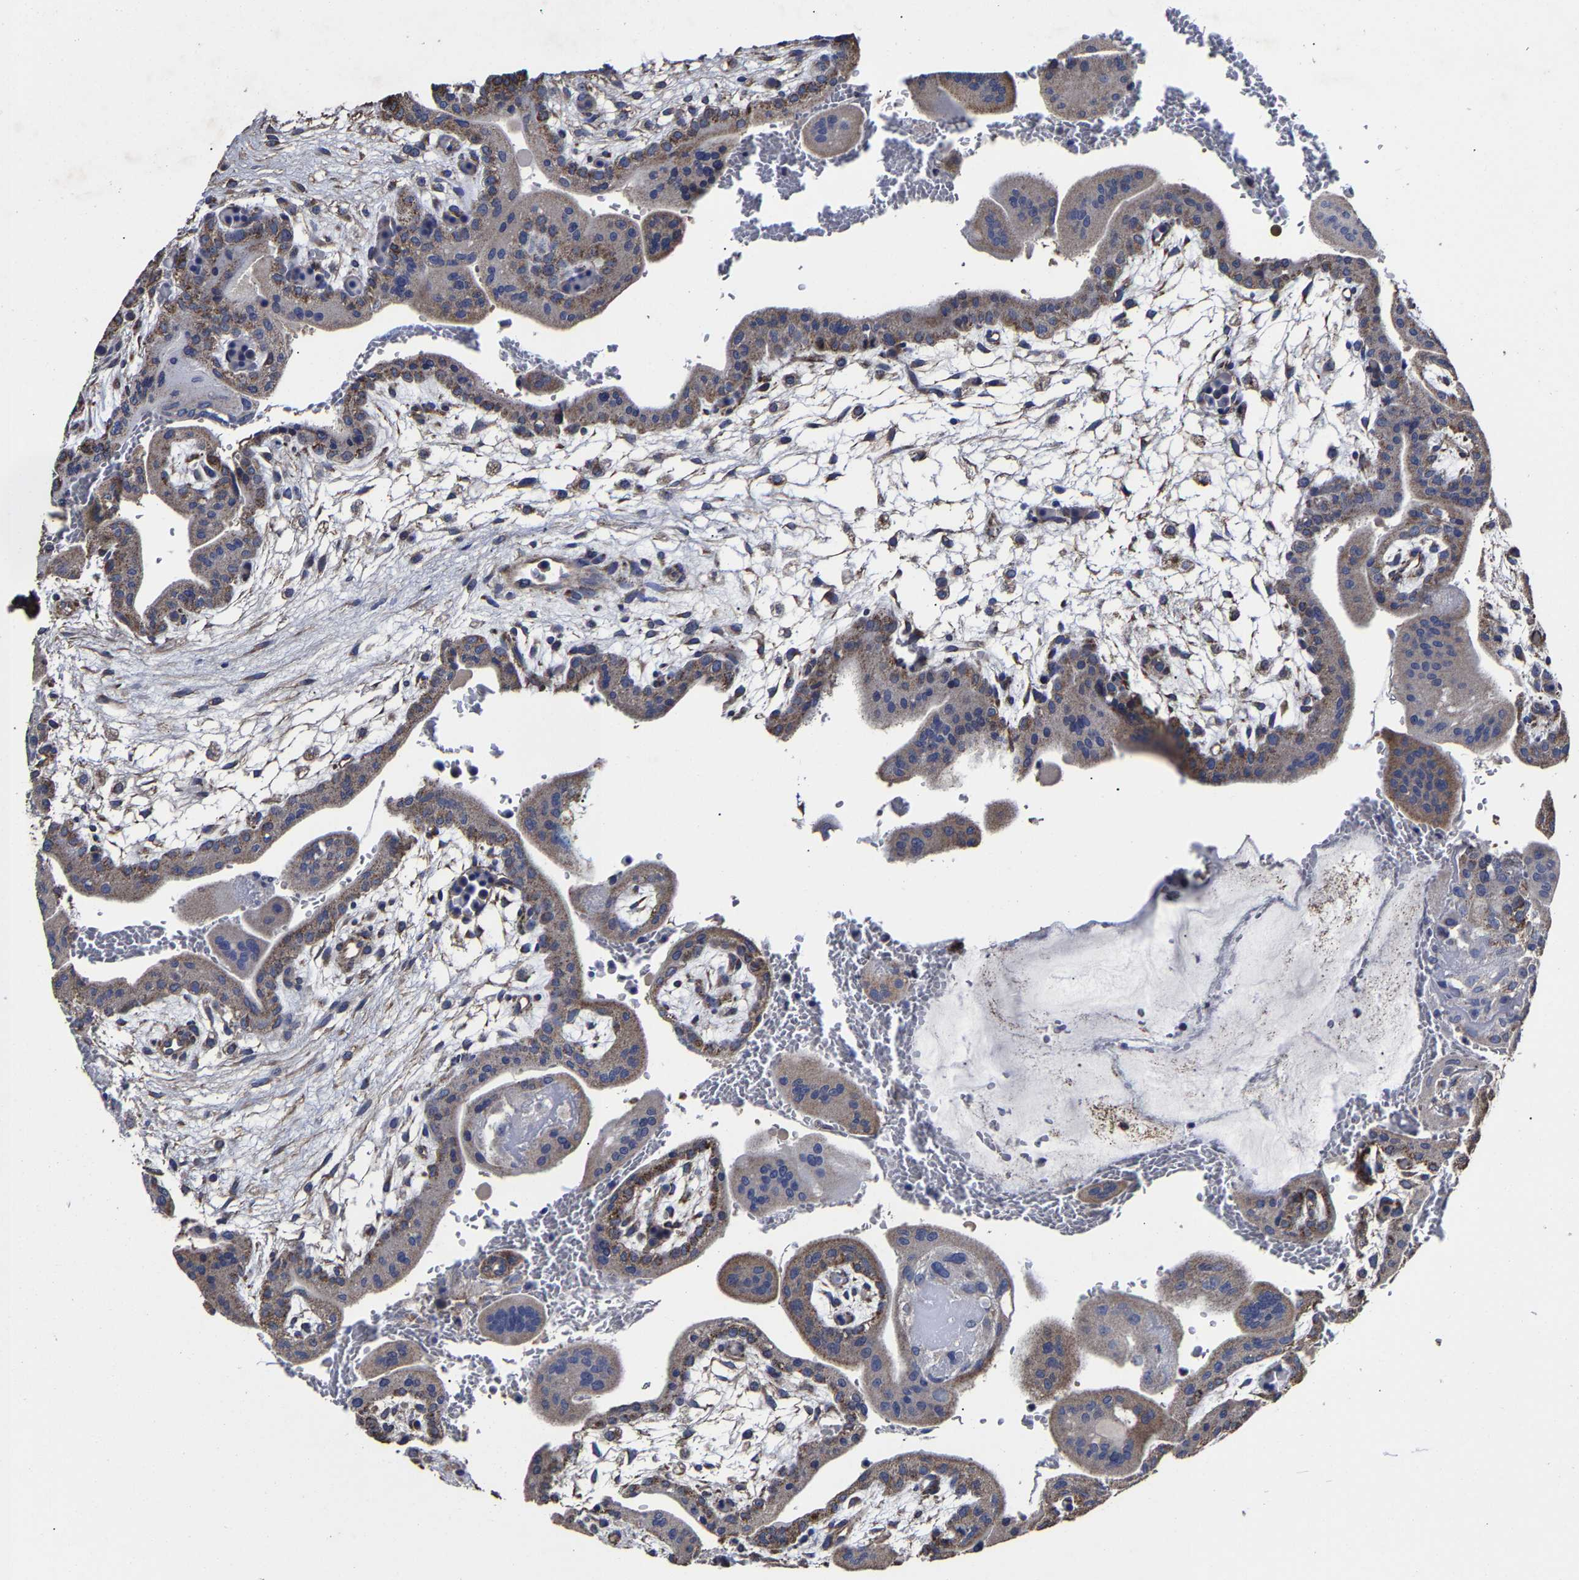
{"staining": {"intensity": "moderate", "quantity": "25%-75%", "location": "cytoplasmic/membranous"}, "tissue": "placenta", "cell_type": "Trophoblastic cells", "image_type": "normal", "snomed": [{"axis": "morphology", "description": "Normal tissue, NOS"}, {"axis": "topography", "description": "Placenta"}], "caption": "Brown immunohistochemical staining in normal human placenta exhibits moderate cytoplasmic/membranous staining in approximately 25%-75% of trophoblastic cells. (DAB (3,3'-diaminobenzidine) IHC with brightfield microscopy, high magnification).", "gene": "AASS", "patient": {"sex": "female", "age": 18}}